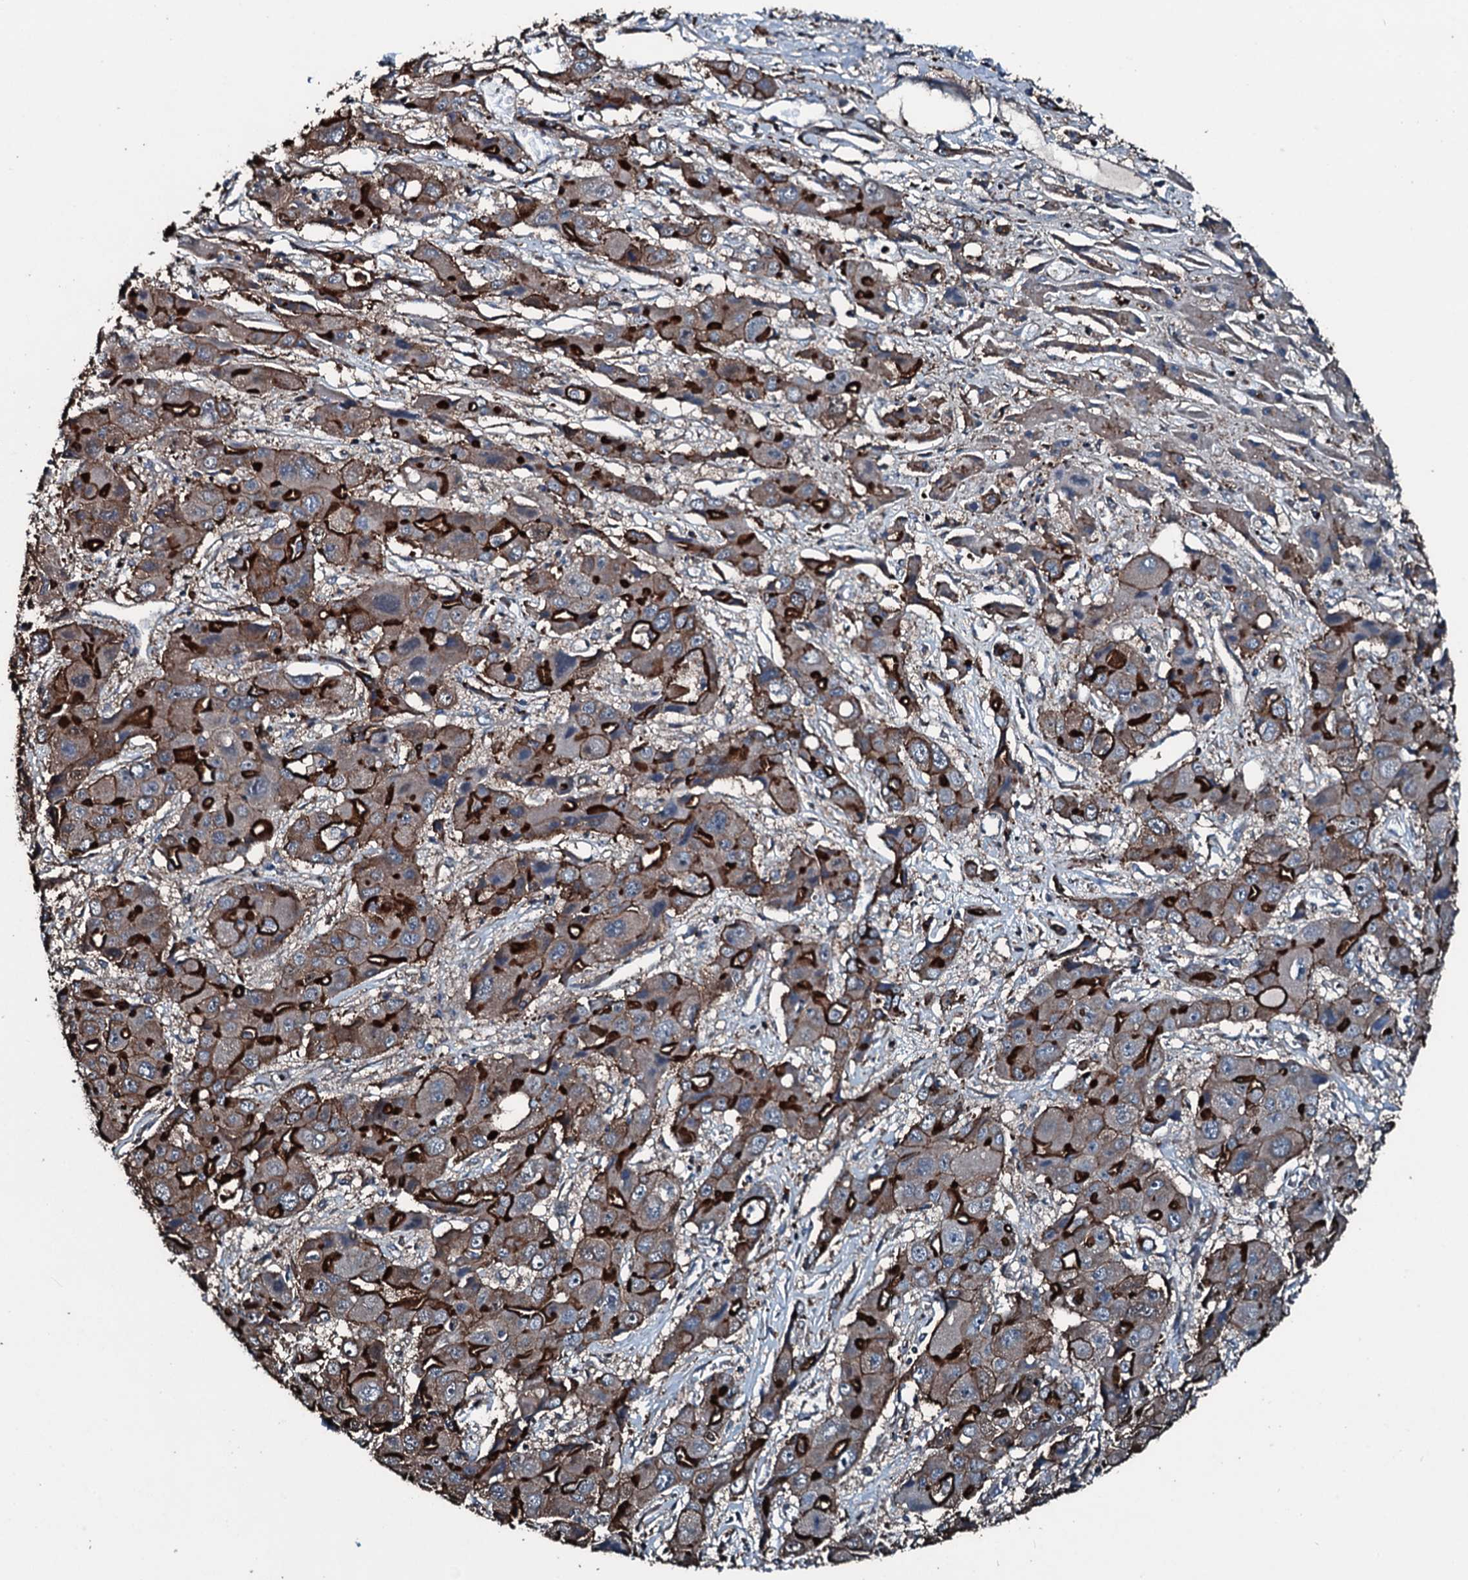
{"staining": {"intensity": "strong", "quantity": "25%-75%", "location": "cytoplasmic/membranous"}, "tissue": "liver cancer", "cell_type": "Tumor cells", "image_type": "cancer", "snomed": [{"axis": "morphology", "description": "Cholangiocarcinoma"}, {"axis": "topography", "description": "Liver"}], "caption": "IHC histopathology image of liver cancer (cholangiocarcinoma) stained for a protein (brown), which demonstrates high levels of strong cytoplasmic/membranous positivity in approximately 25%-75% of tumor cells.", "gene": "SLC25A38", "patient": {"sex": "male", "age": 67}}